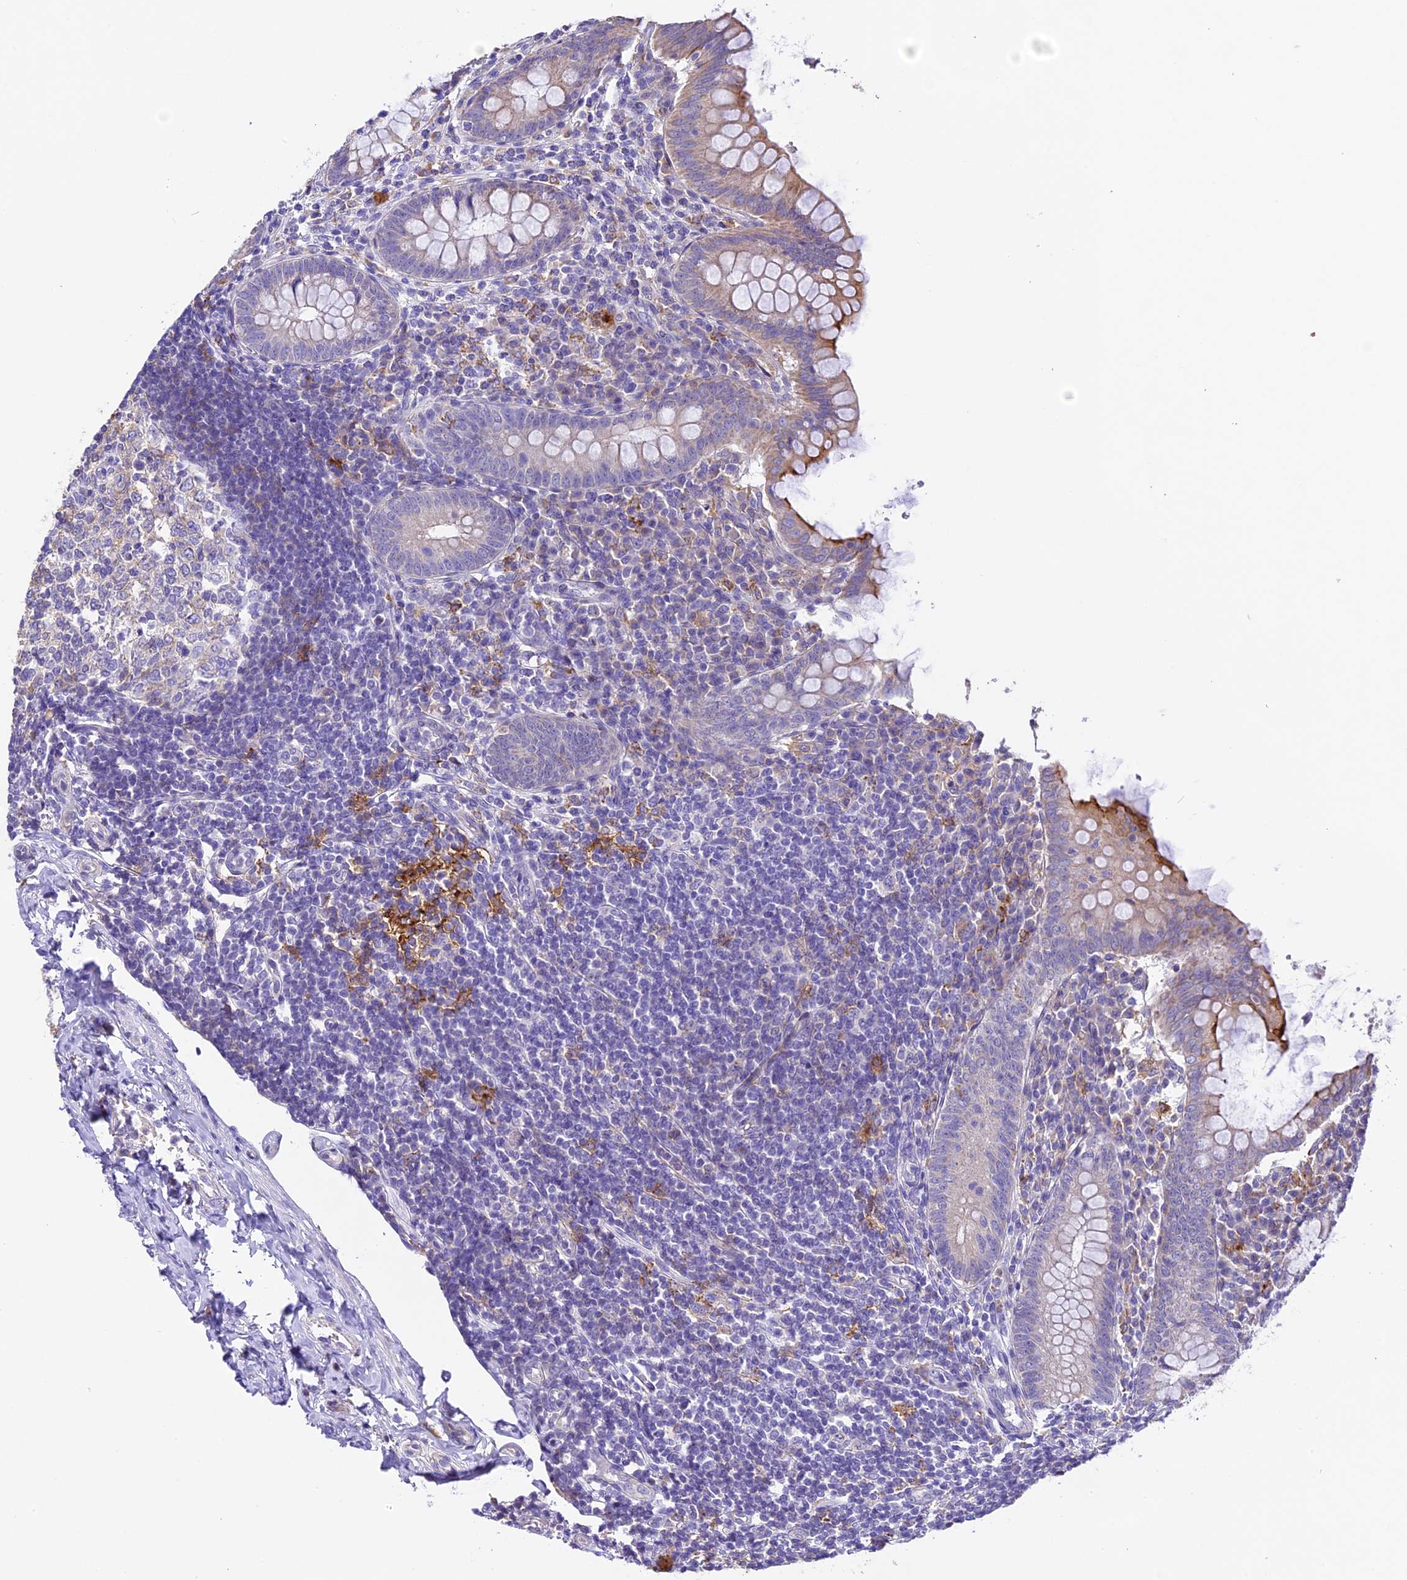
{"staining": {"intensity": "moderate", "quantity": "25%-75%", "location": "cytoplasmic/membranous"}, "tissue": "appendix", "cell_type": "Glandular cells", "image_type": "normal", "snomed": [{"axis": "morphology", "description": "Normal tissue, NOS"}, {"axis": "topography", "description": "Appendix"}], "caption": "Immunohistochemical staining of unremarkable human appendix reveals medium levels of moderate cytoplasmic/membranous expression in approximately 25%-75% of glandular cells.", "gene": "NOD2", "patient": {"sex": "female", "age": 33}}